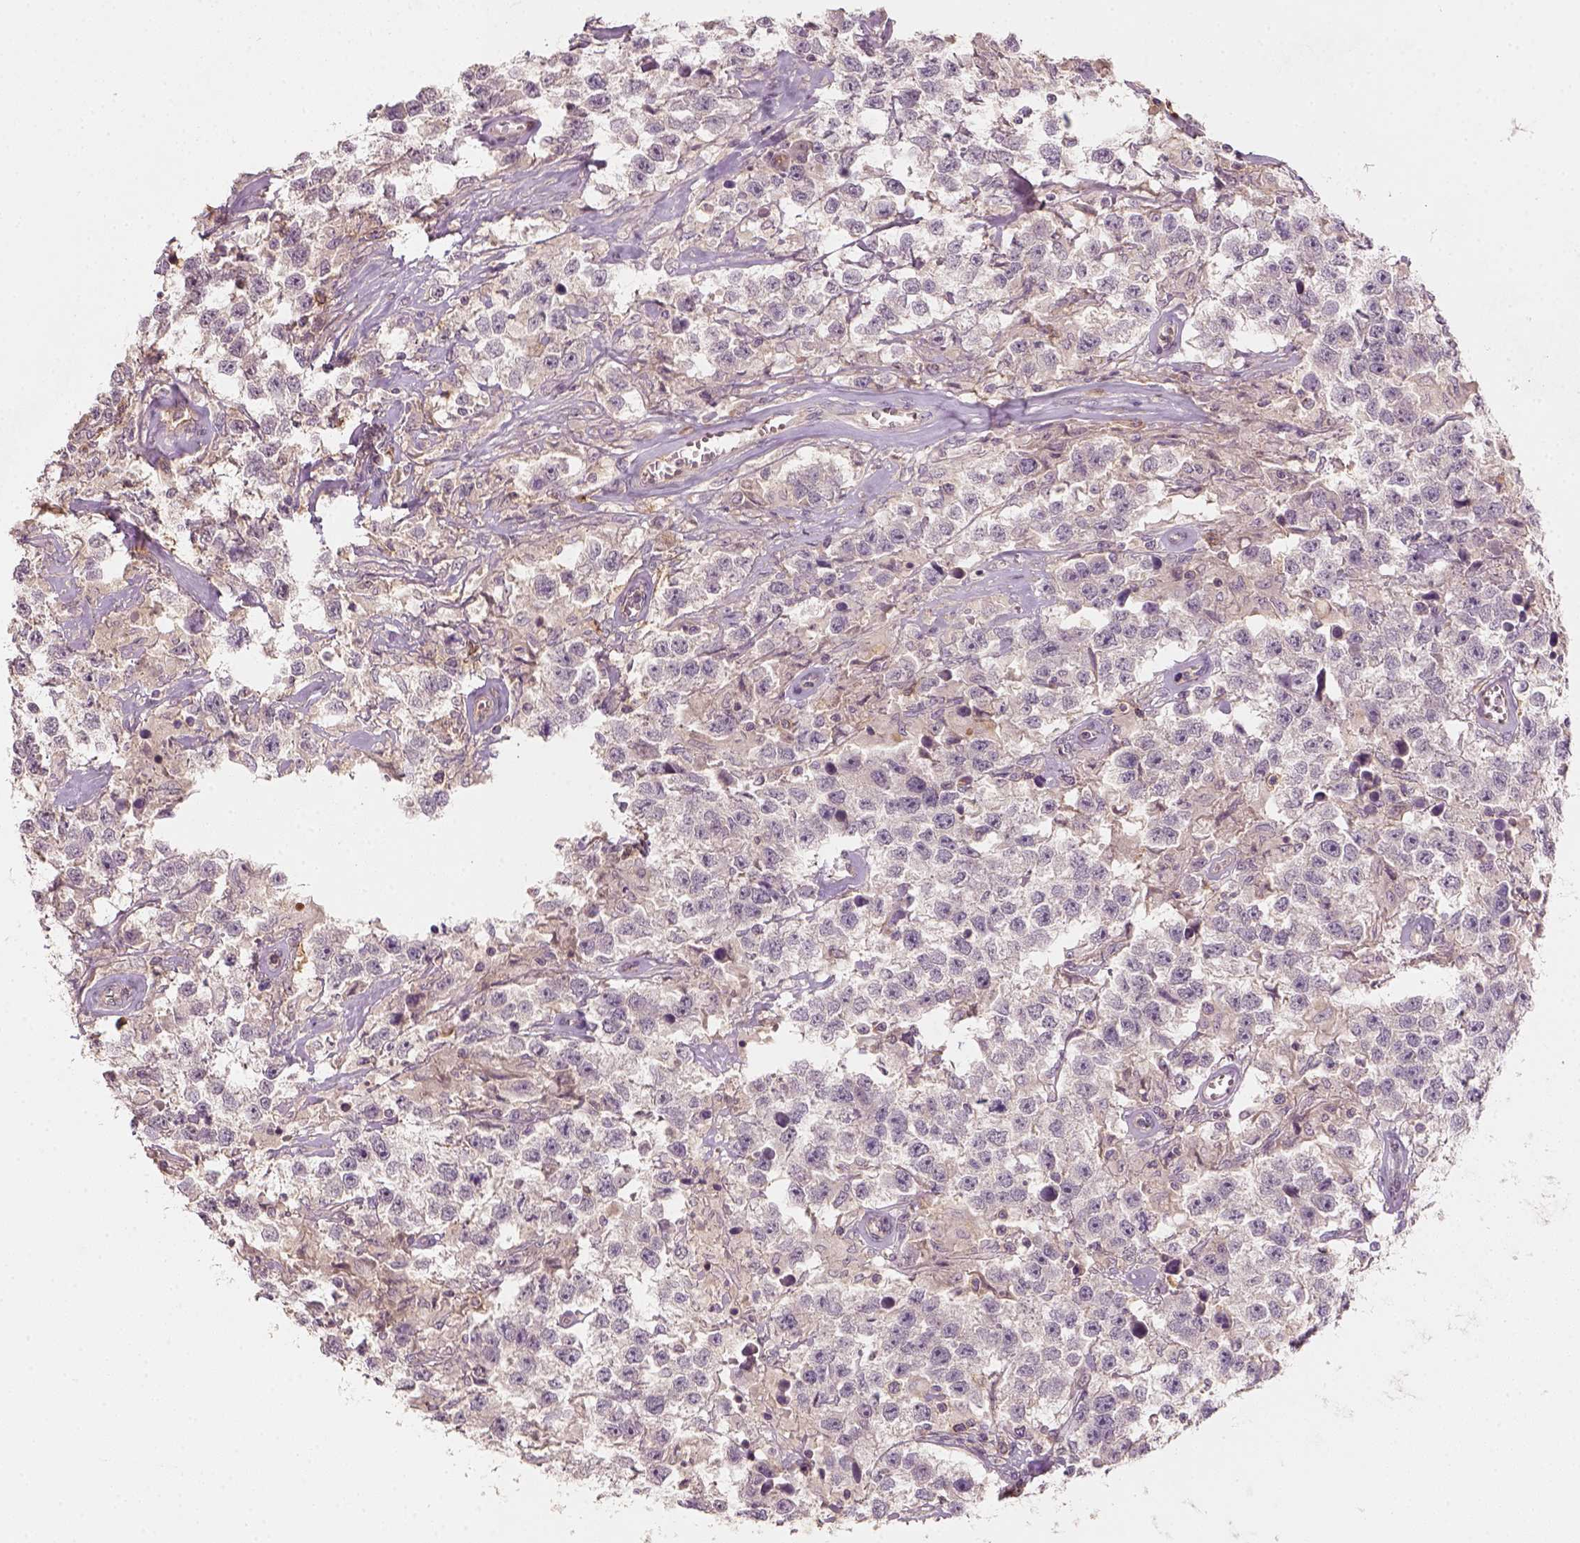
{"staining": {"intensity": "negative", "quantity": "none", "location": "none"}, "tissue": "testis cancer", "cell_type": "Tumor cells", "image_type": "cancer", "snomed": [{"axis": "morphology", "description": "Seminoma, NOS"}, {"axis": "topography", "description": "Testis"}], "caption": "Tumor cells show no significant protein staining in testis cancer (seminoma).", "gene": "AQP9", "patient": {"sex": "male", "age": 43}}